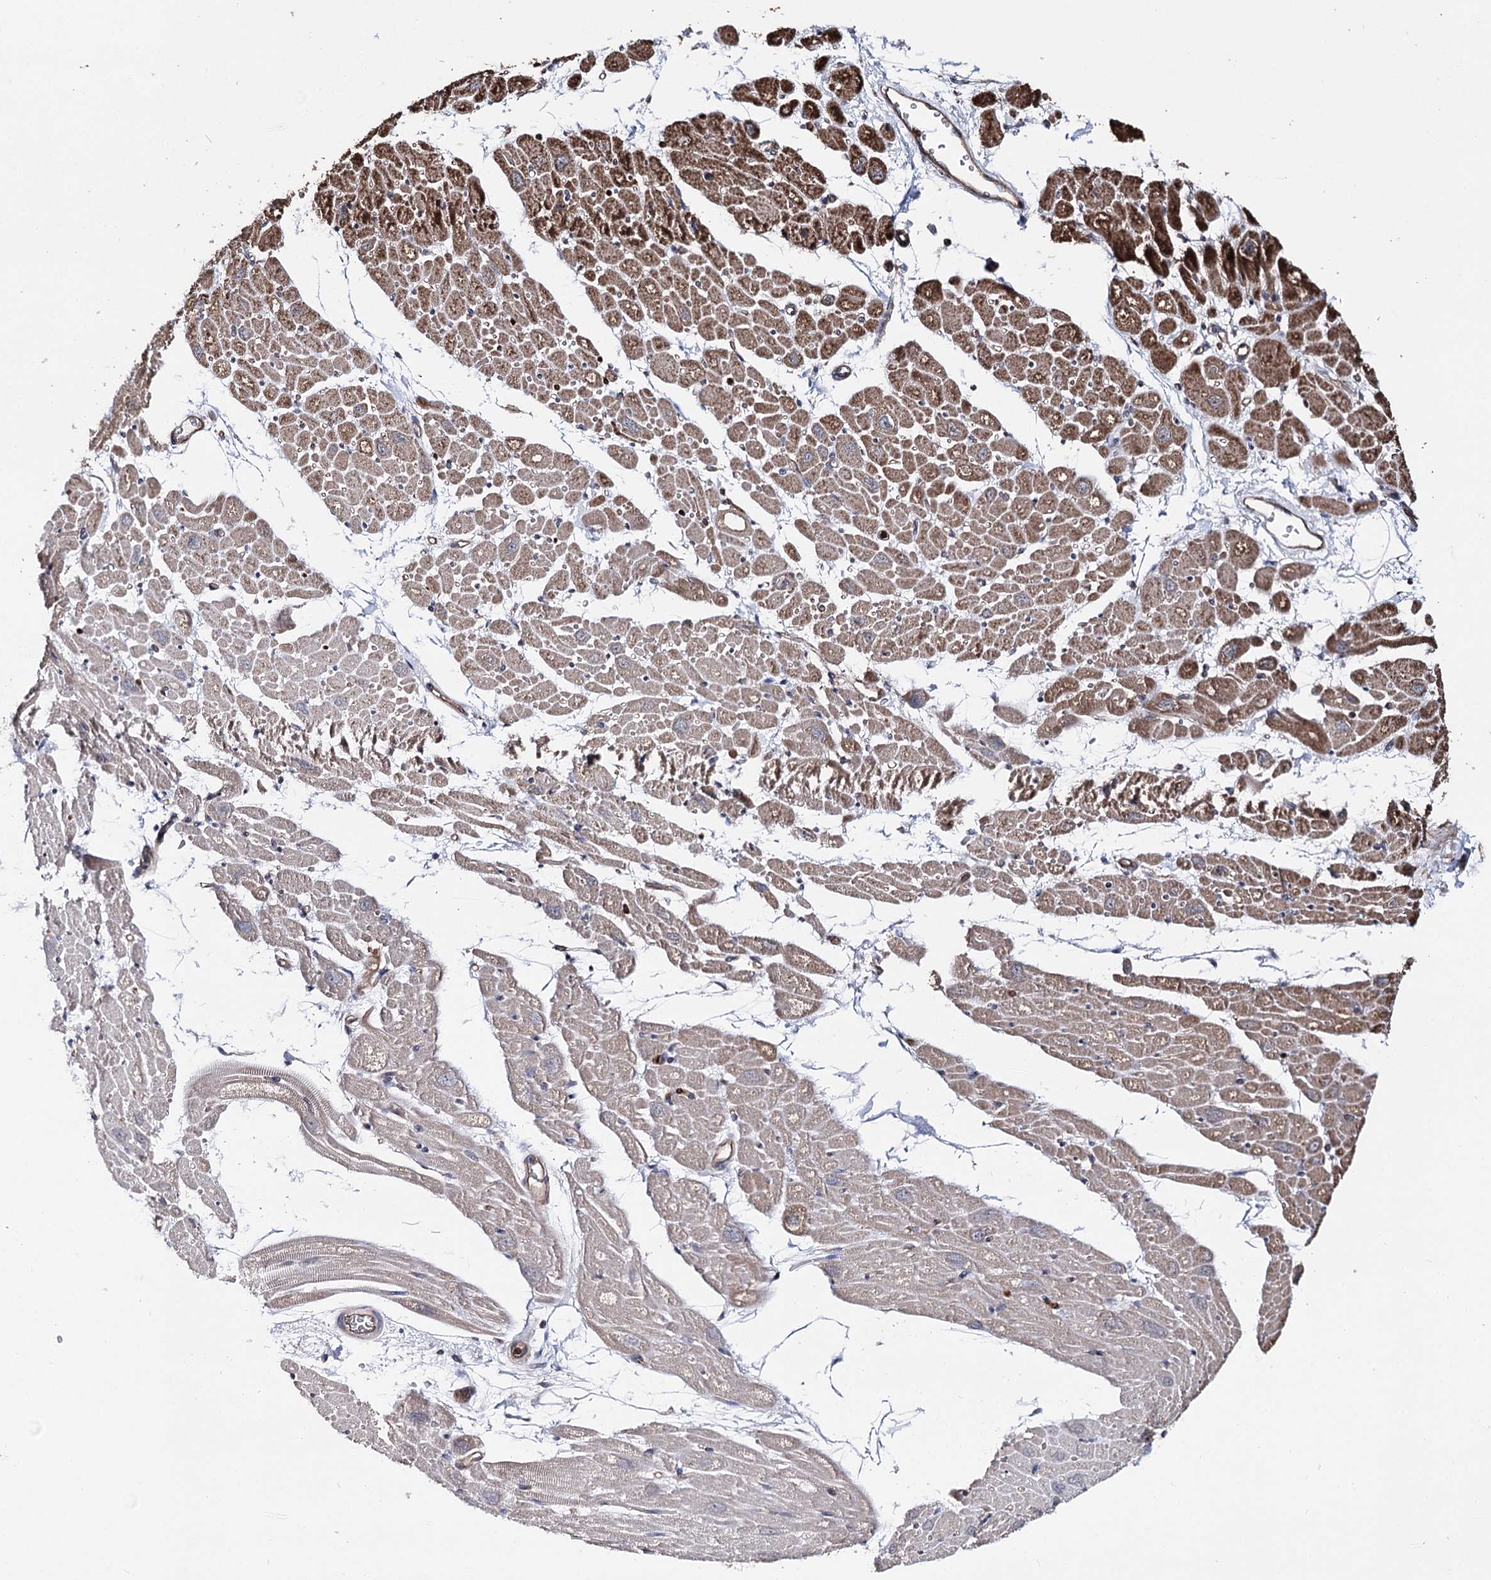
{"staining": {"intensity": "strong", "quantity": "25%-75%", "location": "cytoplasmic/membranous"}, "tissue": "heart muscle", "cell_type": "Cardiomyocytes", "image_type": "normal", "snomed": [{"axis": "morphology", "description": "Normal tissue, NOS"}, {"axis": "topography", "description": "Heart"}], "caption": "A brown stain shows strong cytoplasmic/membranous expression of a protein in cardiomyocytes of benign human heart muscle.", "gene": "FGFR1OP2", "patient": {"sex": "male", "age": 50}}